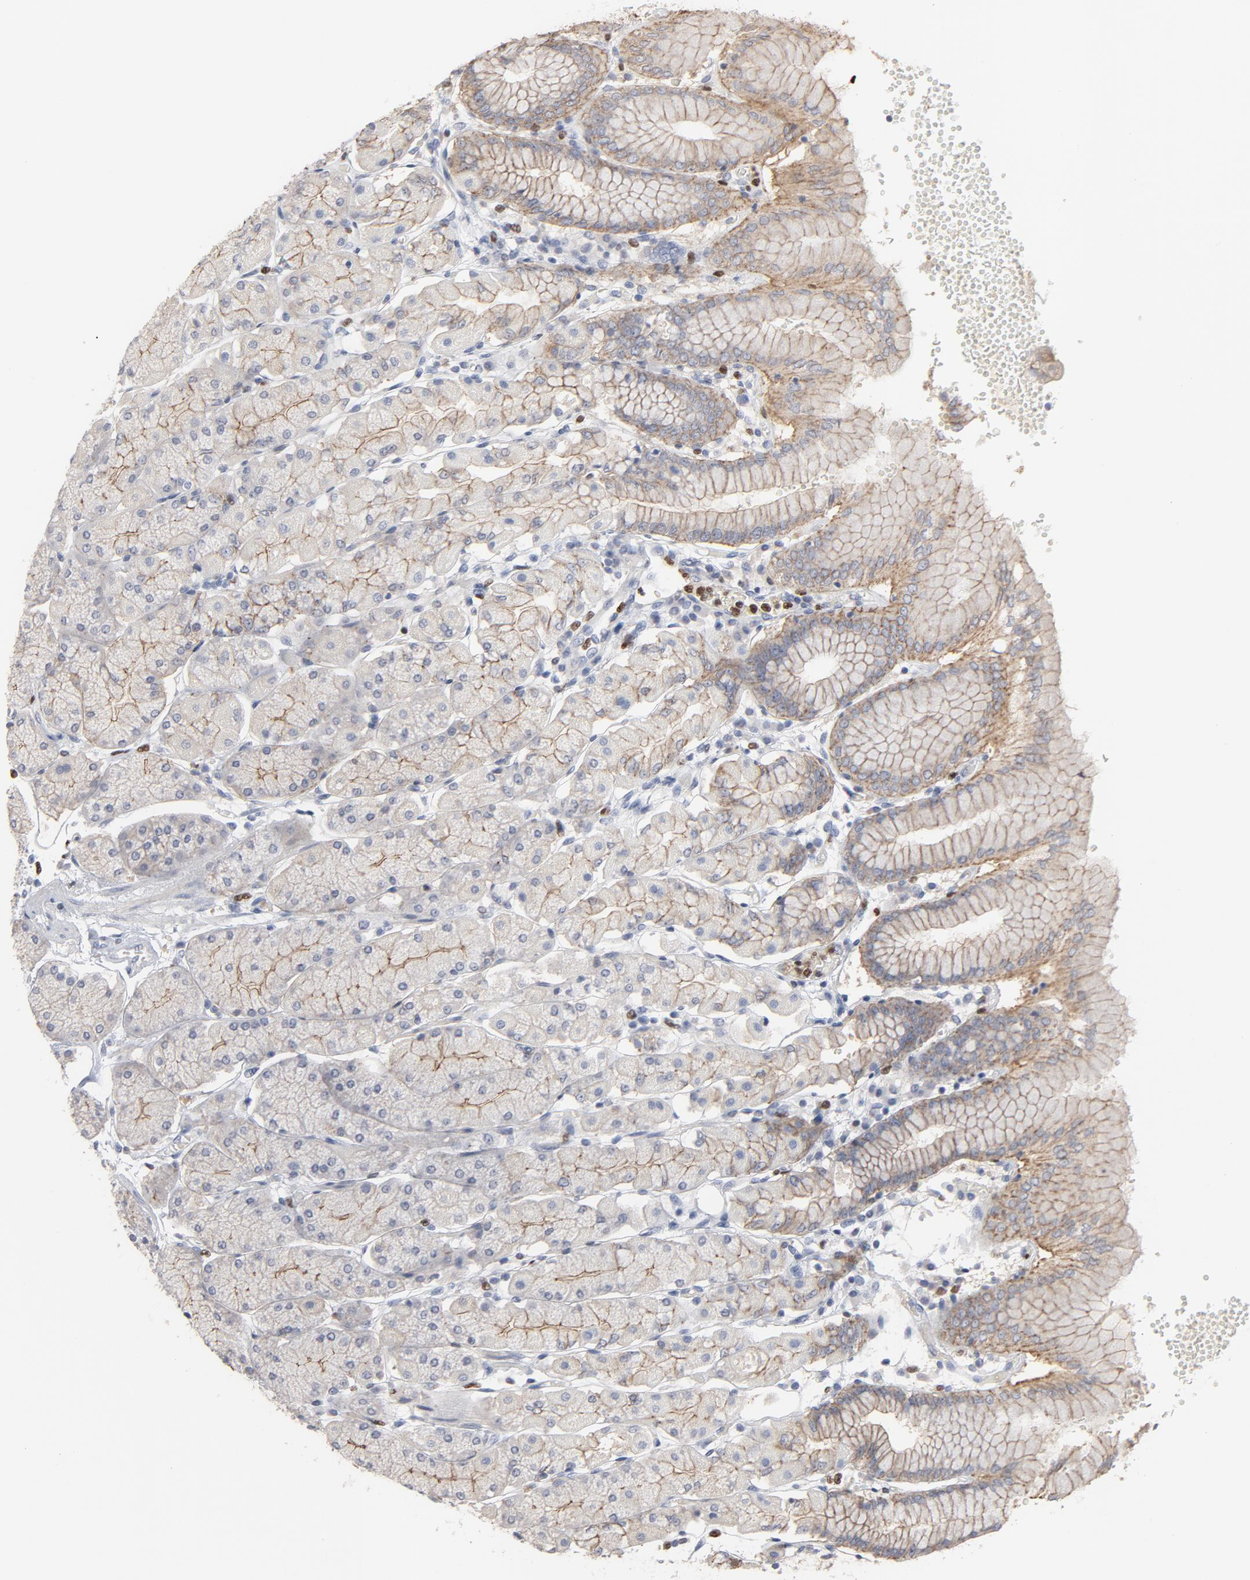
{"staining": {"intensity": "moderate", "quantity": "<25%", "location": "cytoplasmic/membranous"}, "tissue": "stomach", "cell_type": "Glandular cells", "image_type": "normal", "snomed": [{"axis": "morphology", "description": "Normal tissue, NOS"}, {"axis": "topography", "description": "Stomach, upper"}, {"axis": "topography", "description": "Stomach"}], "caption": "Immunohistochemistry (IHC) of normal stomach displays low levels of moderate cytoplasmic/membranous expression in approximately <25% of glandular cells. (DAB IHC with brightfield microscopy, high magnification).", "gene": "SPI1", "patient": {"sex": "male", "age": 76}}